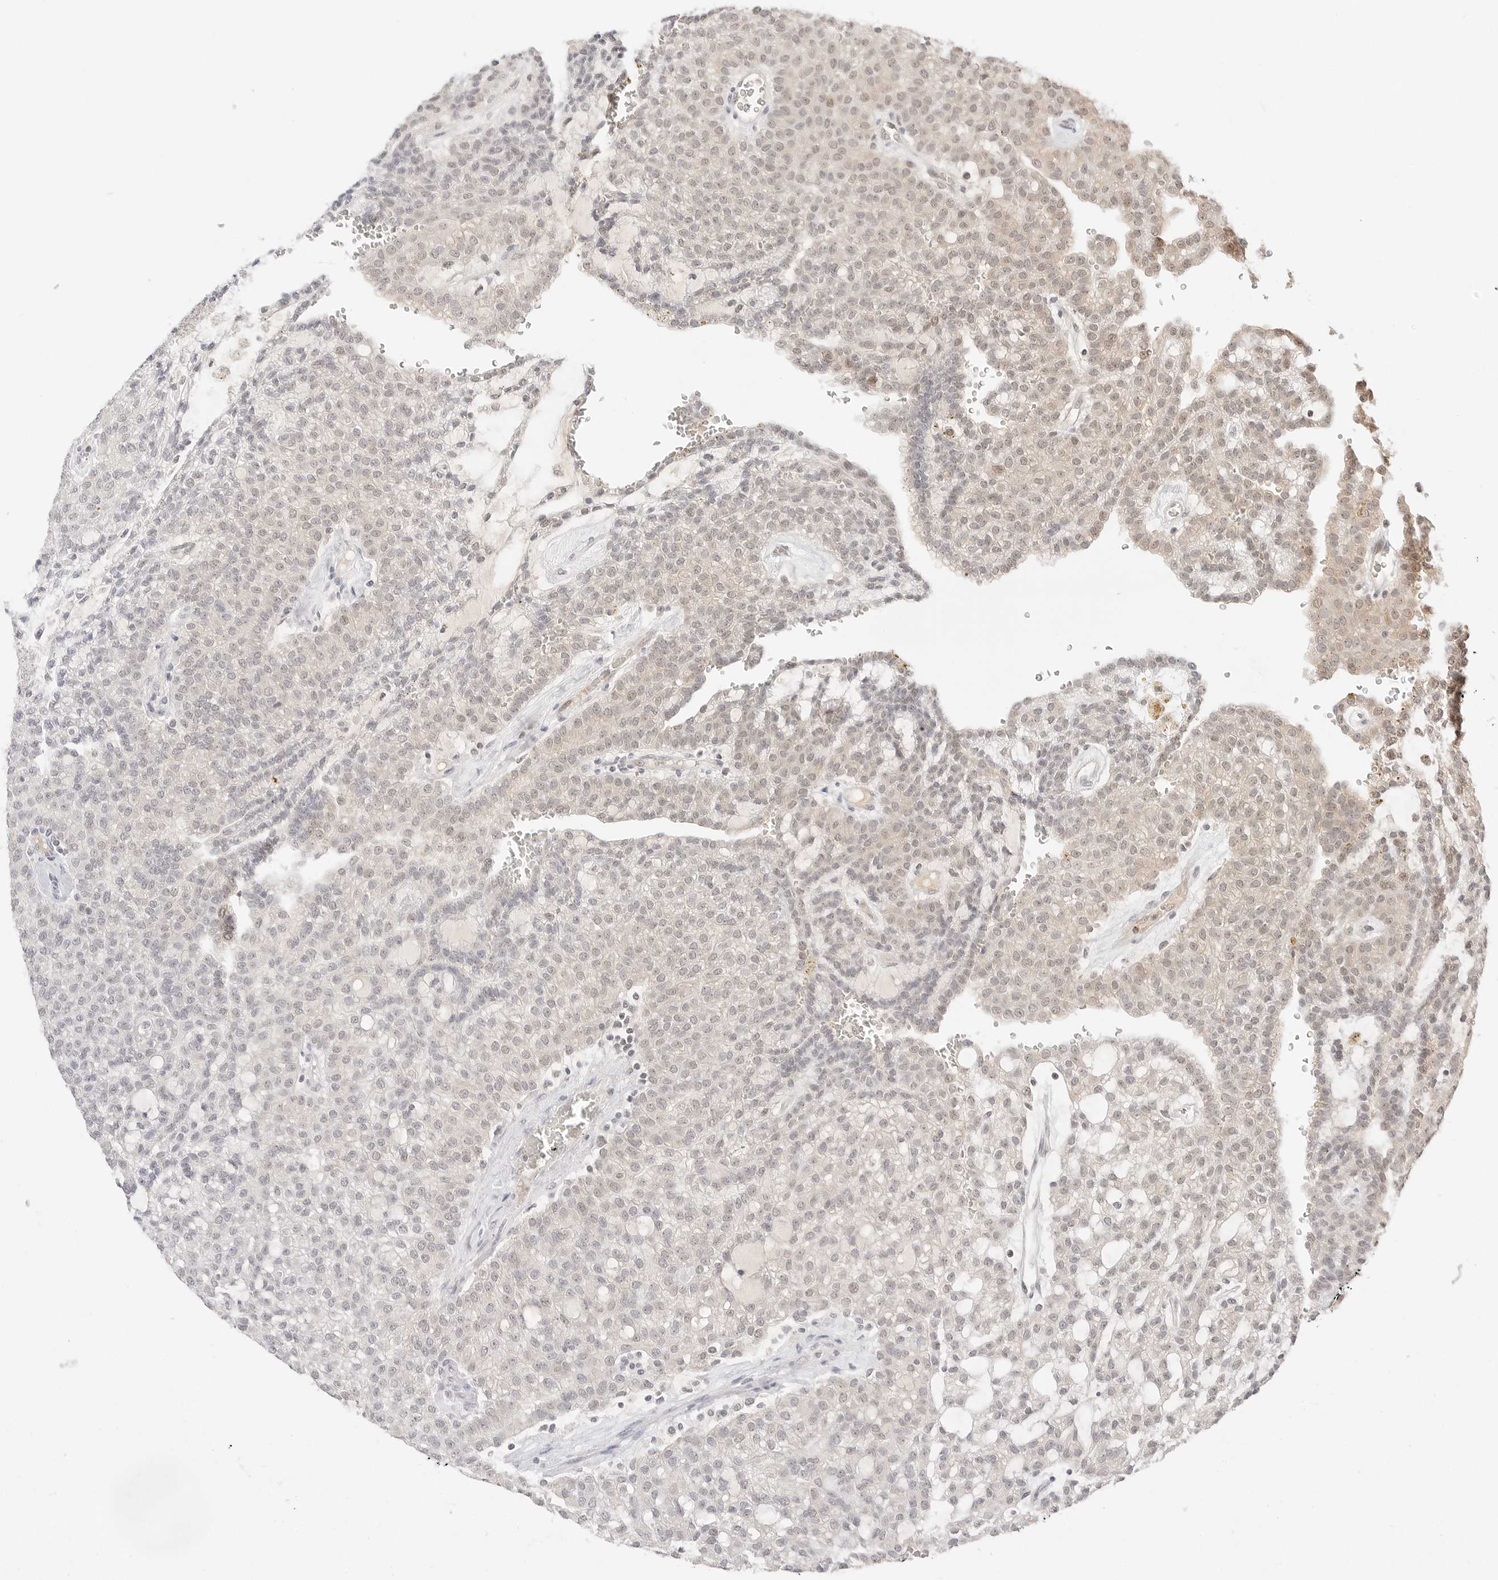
{"staining": {"intensity": "weak", "quantity": "<25%", "location": "nuclear"}, "tissue": "renal cancer", "cell_type": "Tumor cells", "image_type": "cancer", "snomed": [{"axis": "morphology", "description": "Adenocarcinoma, NOS"}, {"axis": "topography", "description": "Kidney"}], "caption": "Tumor cells show no significant protein positivity in renal adenocarcinoma.", "gene": "SEPTIN4", "patient": {"sex": "male", "age": 63}}